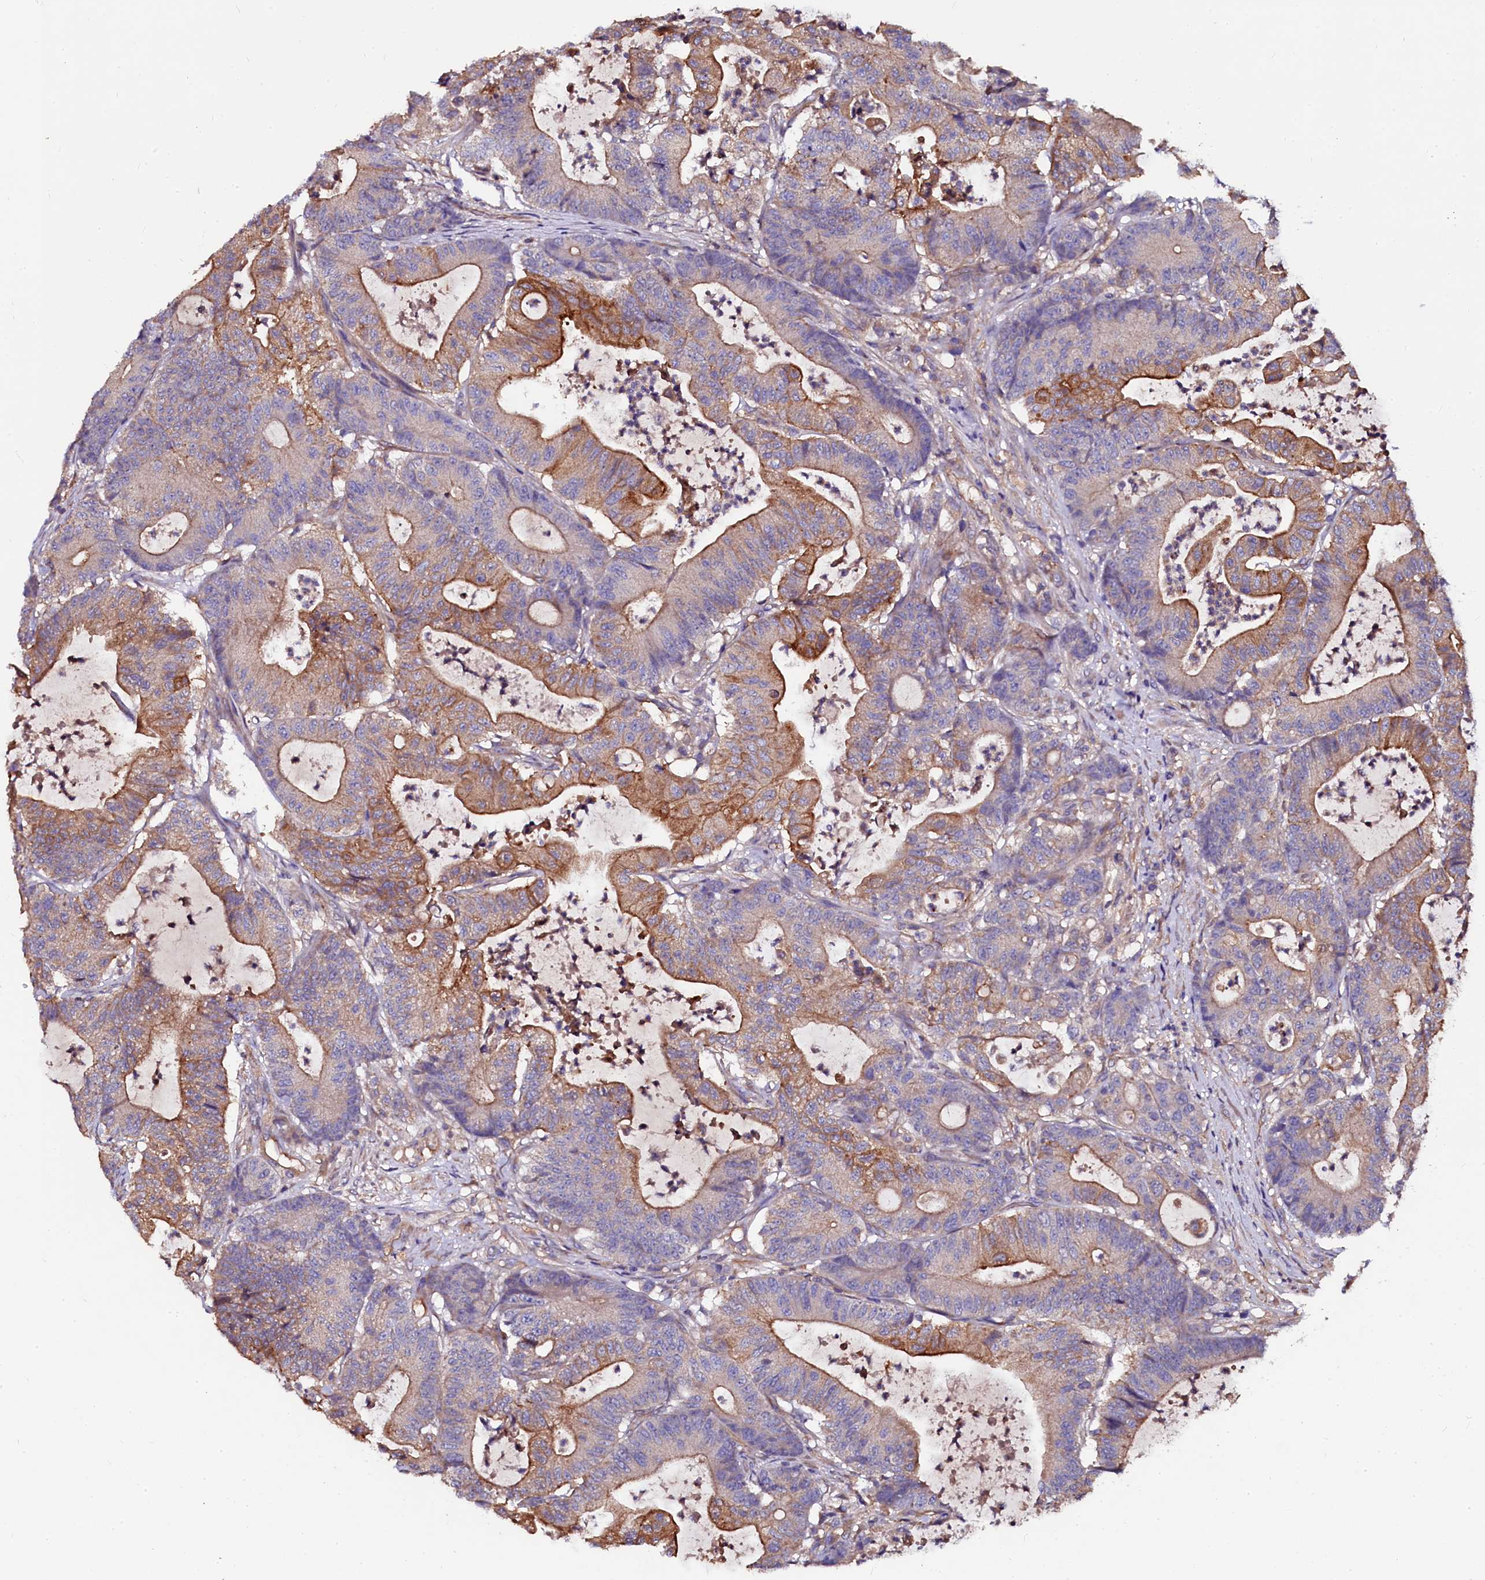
{"staining": {"intensity": "moderate", "quantity": "25%-75%", "location": "cytoplasmic/membranous"}, "tissue": "colorectal cancer", "cell_type": "Tumor cells", "image_type": "cancer", "snomed": [{"axis": "morphology", "description": "Adenocarcinoma, NOS"}, {"axis": "topography", "description": "Colon"}], "caption": "Immunohistochemical staining of colorectal adenocarcinoma shows moderate cytoplasmic/membranous protein positivity in approximately 25%-75% of tumor cells. (brown staining indicates protein expression, while blue staining denotes nuclei).", "gene": "APPL2", "patient": {"sex": "female", "age": 84}}